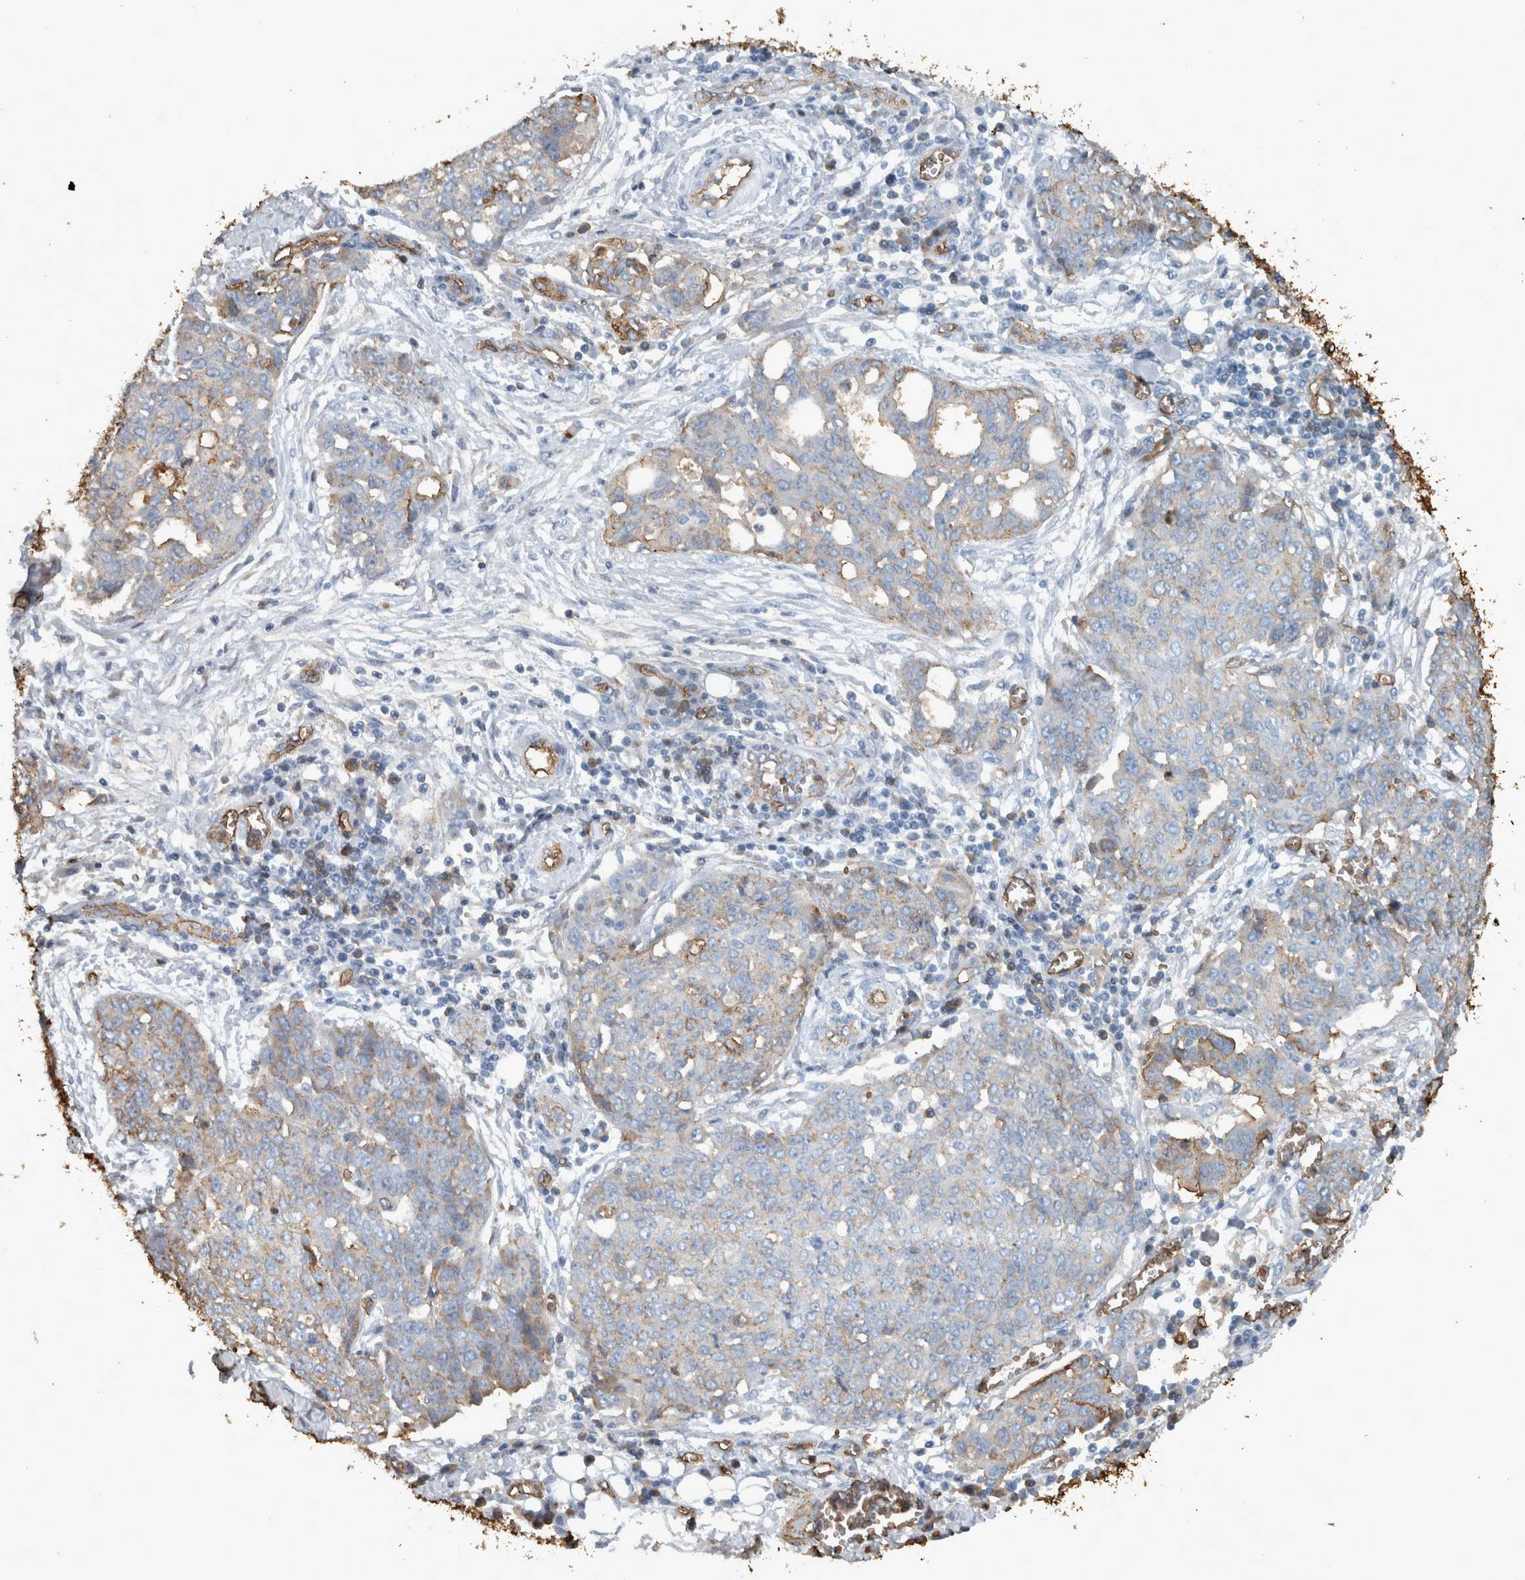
{"staining": {"intensity": "weak", "quantity": "<25%", "location": "cytoplasmic/membranous"}, "tissue": "ovarian cancer", "cell_type": "Tumor cells", "image_type": "cancer", "snomed": [{"axis": "morphology", "description": "Cystadenocarcinoma, serous, NOS"}, {"axis": "topography", "description": "Soft tissue"}, {"axis": "topography", "description": "Ovary"}], "caption": "Immunohistochemistry (IHC) of human ovarian cancer displays no expression in tumor cells.", "gene": "LBP", "patient": {"sex": "female", "age": 57}}